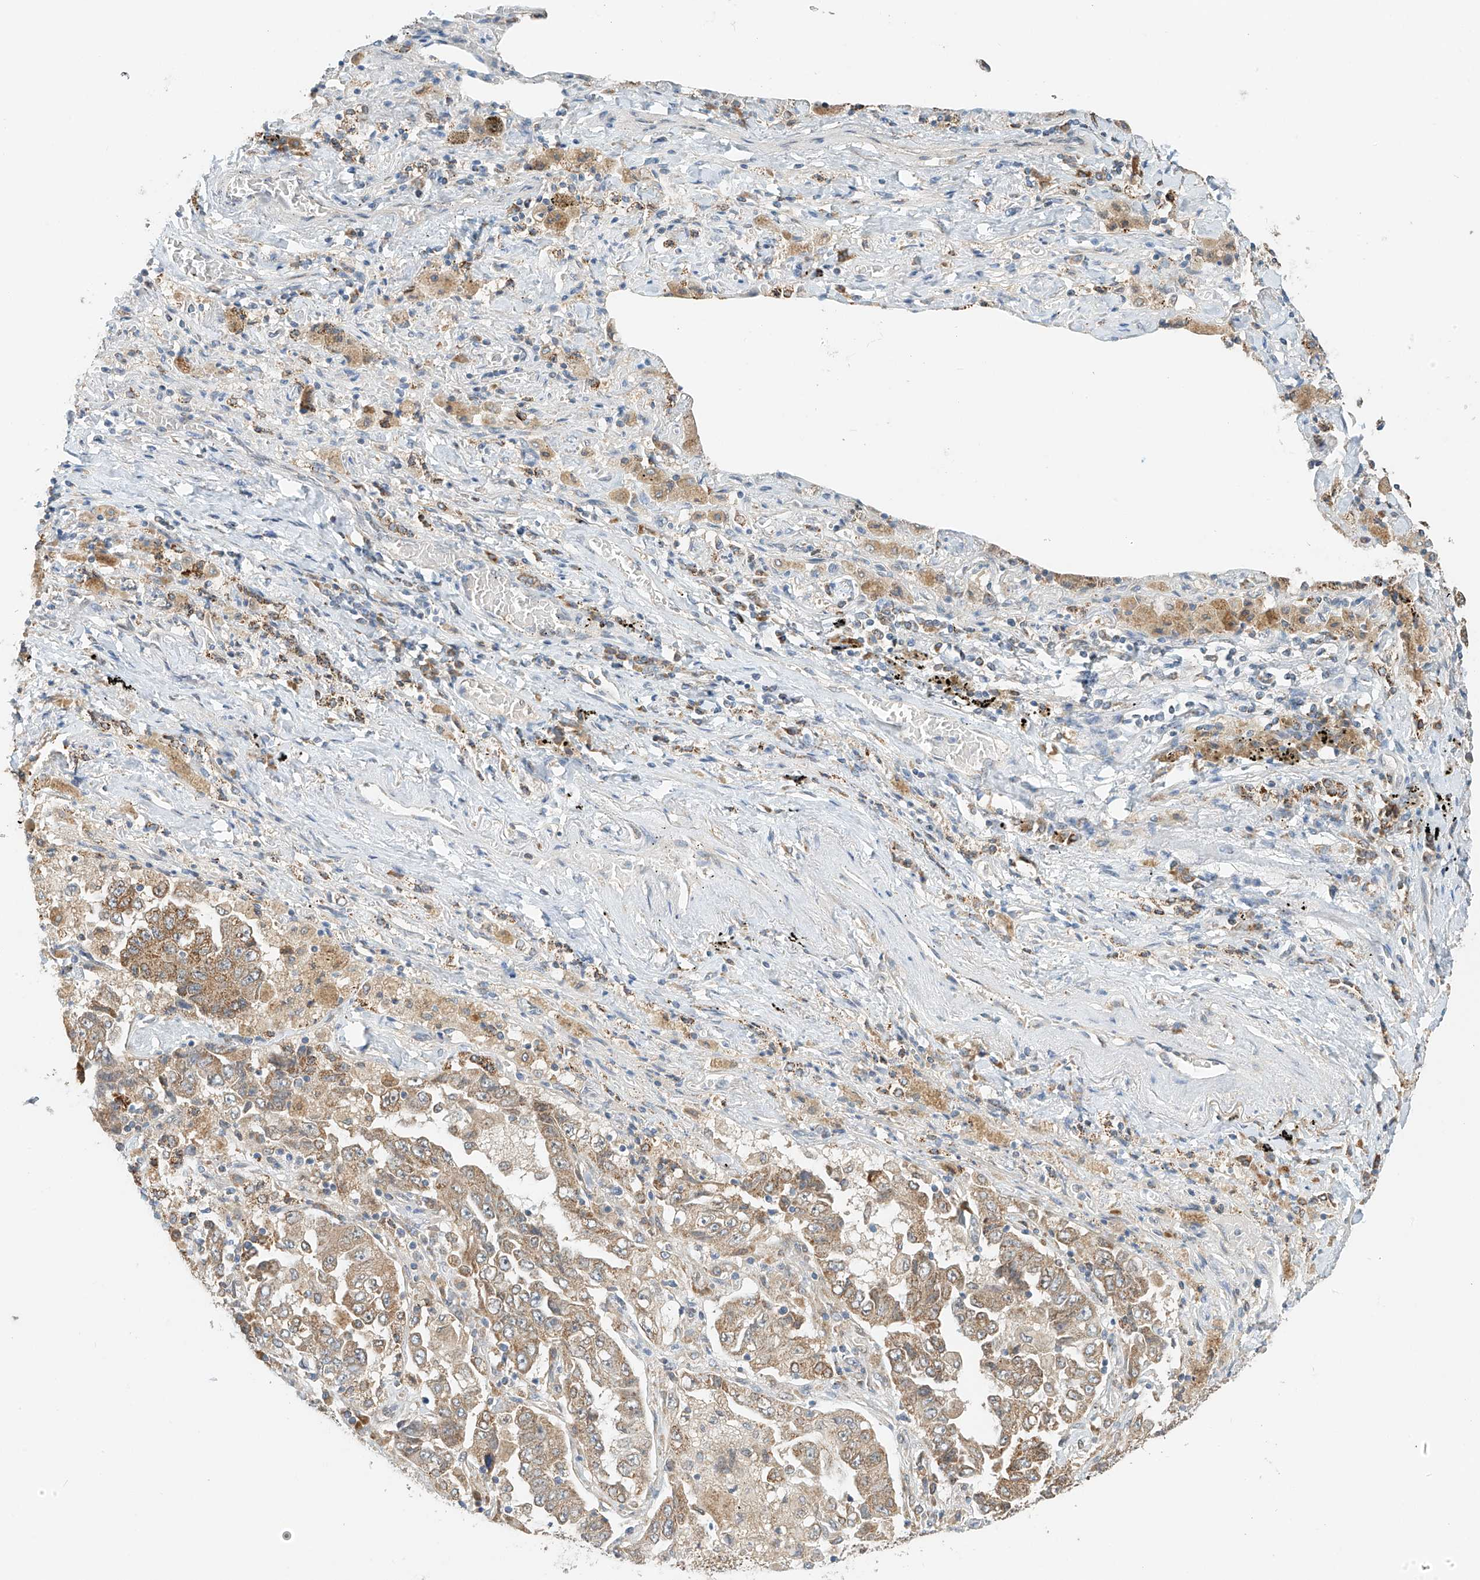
{"staining": {"intensity": "moderate", "quantity": "25%-75%", "location": "cytoplasmic/membranous"}, "tissue": "lung cancer", "cell_type": "Tumor cells", "image_type": "cancer", "snomed": [{"axis": "morphology", "description": "Adenocarcinoma, NOS"}, {"axis": "topography", "description": "Lung"}], "caption": "This is a micrograph of immunohistochemistry staining of lung cancer, which shows moderate positivity in the cytoplasmic/membranous of tumor cells.", "gene": "PPA2", "patient": {"sex": "female", "age": 51}}